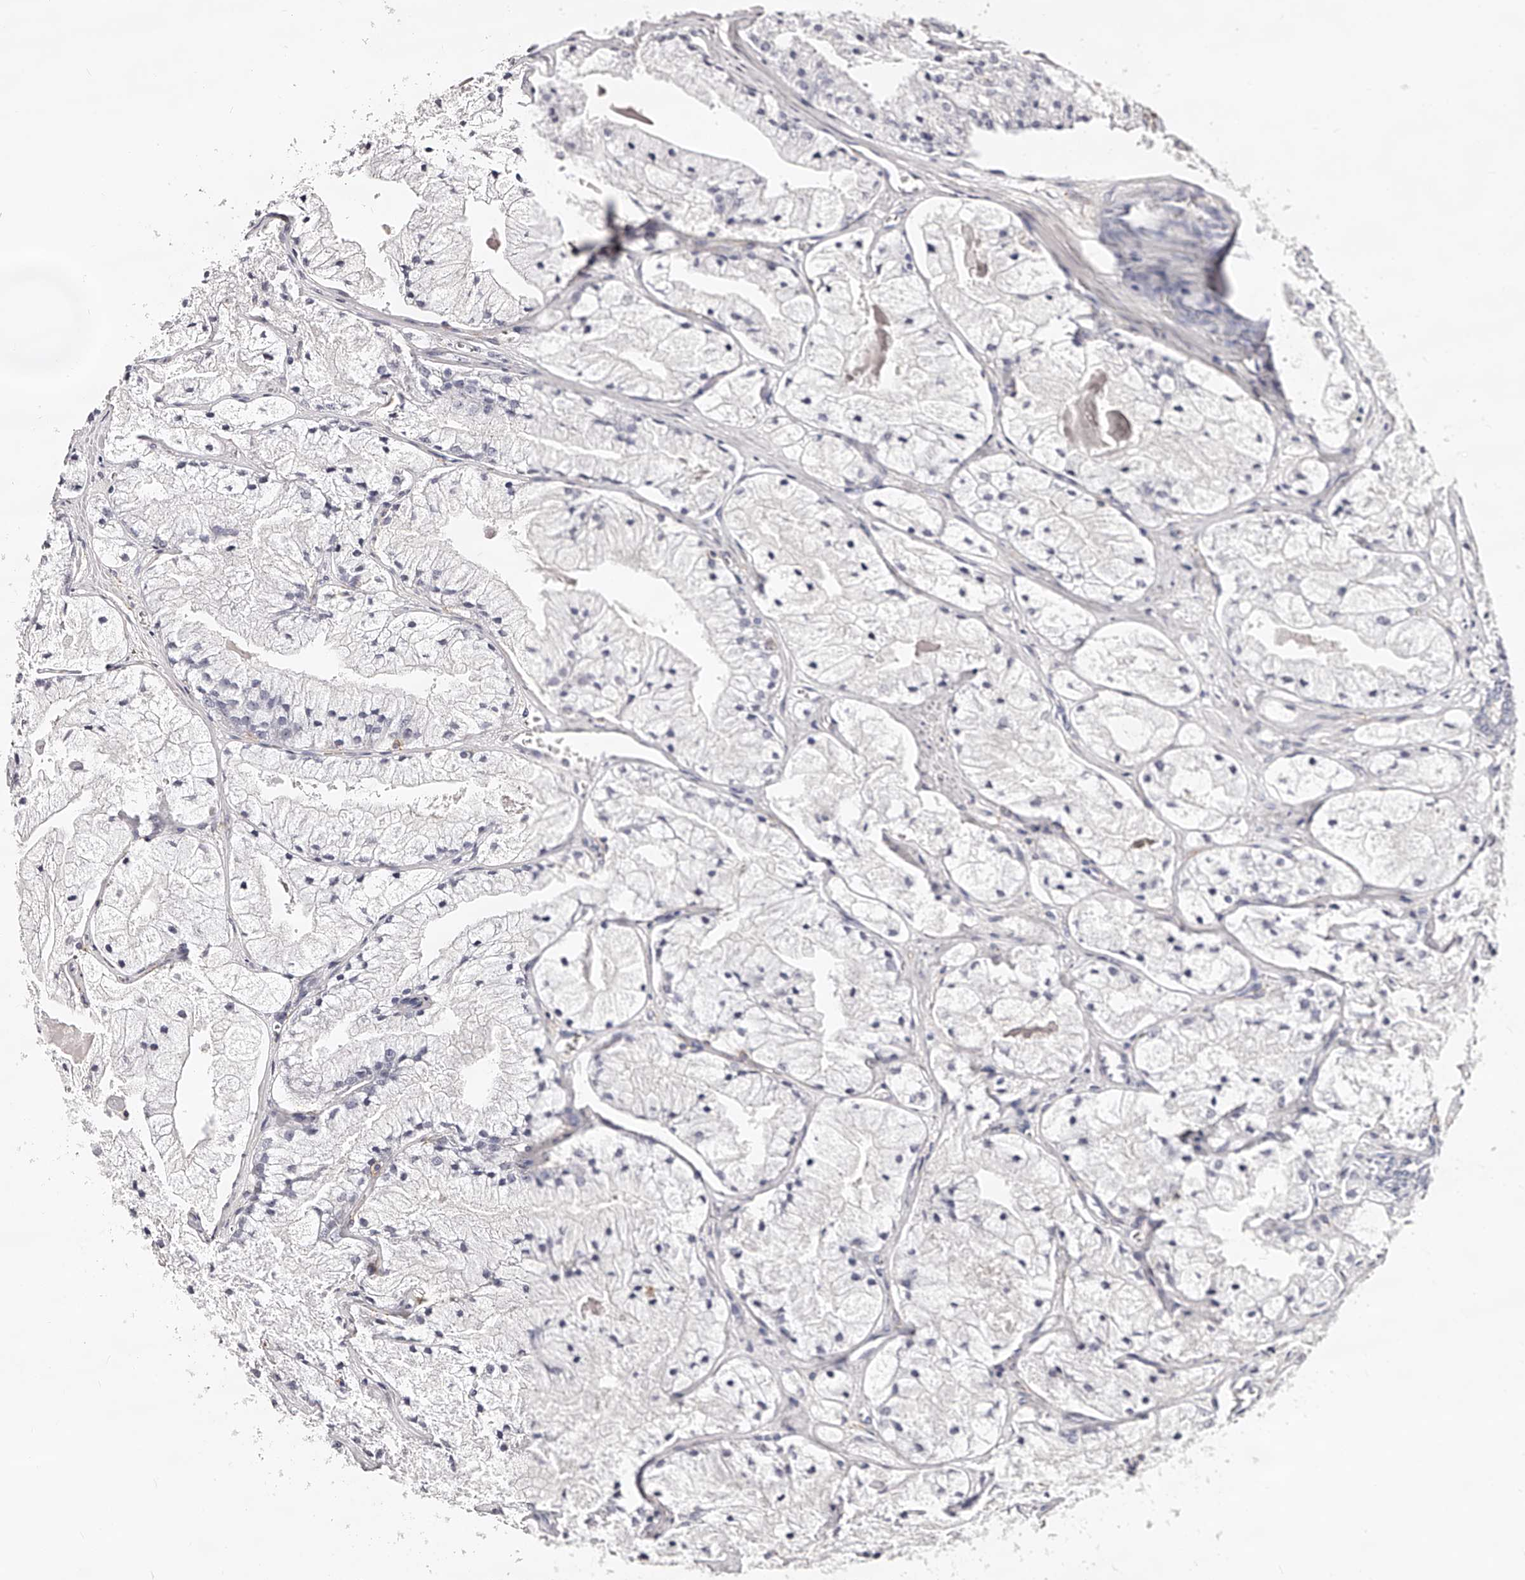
{"staining": {"intensity": "negative", "quantity": "none", "location": "none"}, "tissue": "prostate cancer", "cell_type": "Tumor cells", "image_type": "cancer", "snomed": [{"axis": "morphology", "description": "Adenocarcinoma, High grade"}, {"axis": "topography", "description": "Prostate"}], "caption": "This is an immunohistochemistry histopathology image of prostate high-grade adenocarcinoma. There is no staining in tumor cells.", "gene": "CD82", "patient": {"sex": "male", "age": 50}}